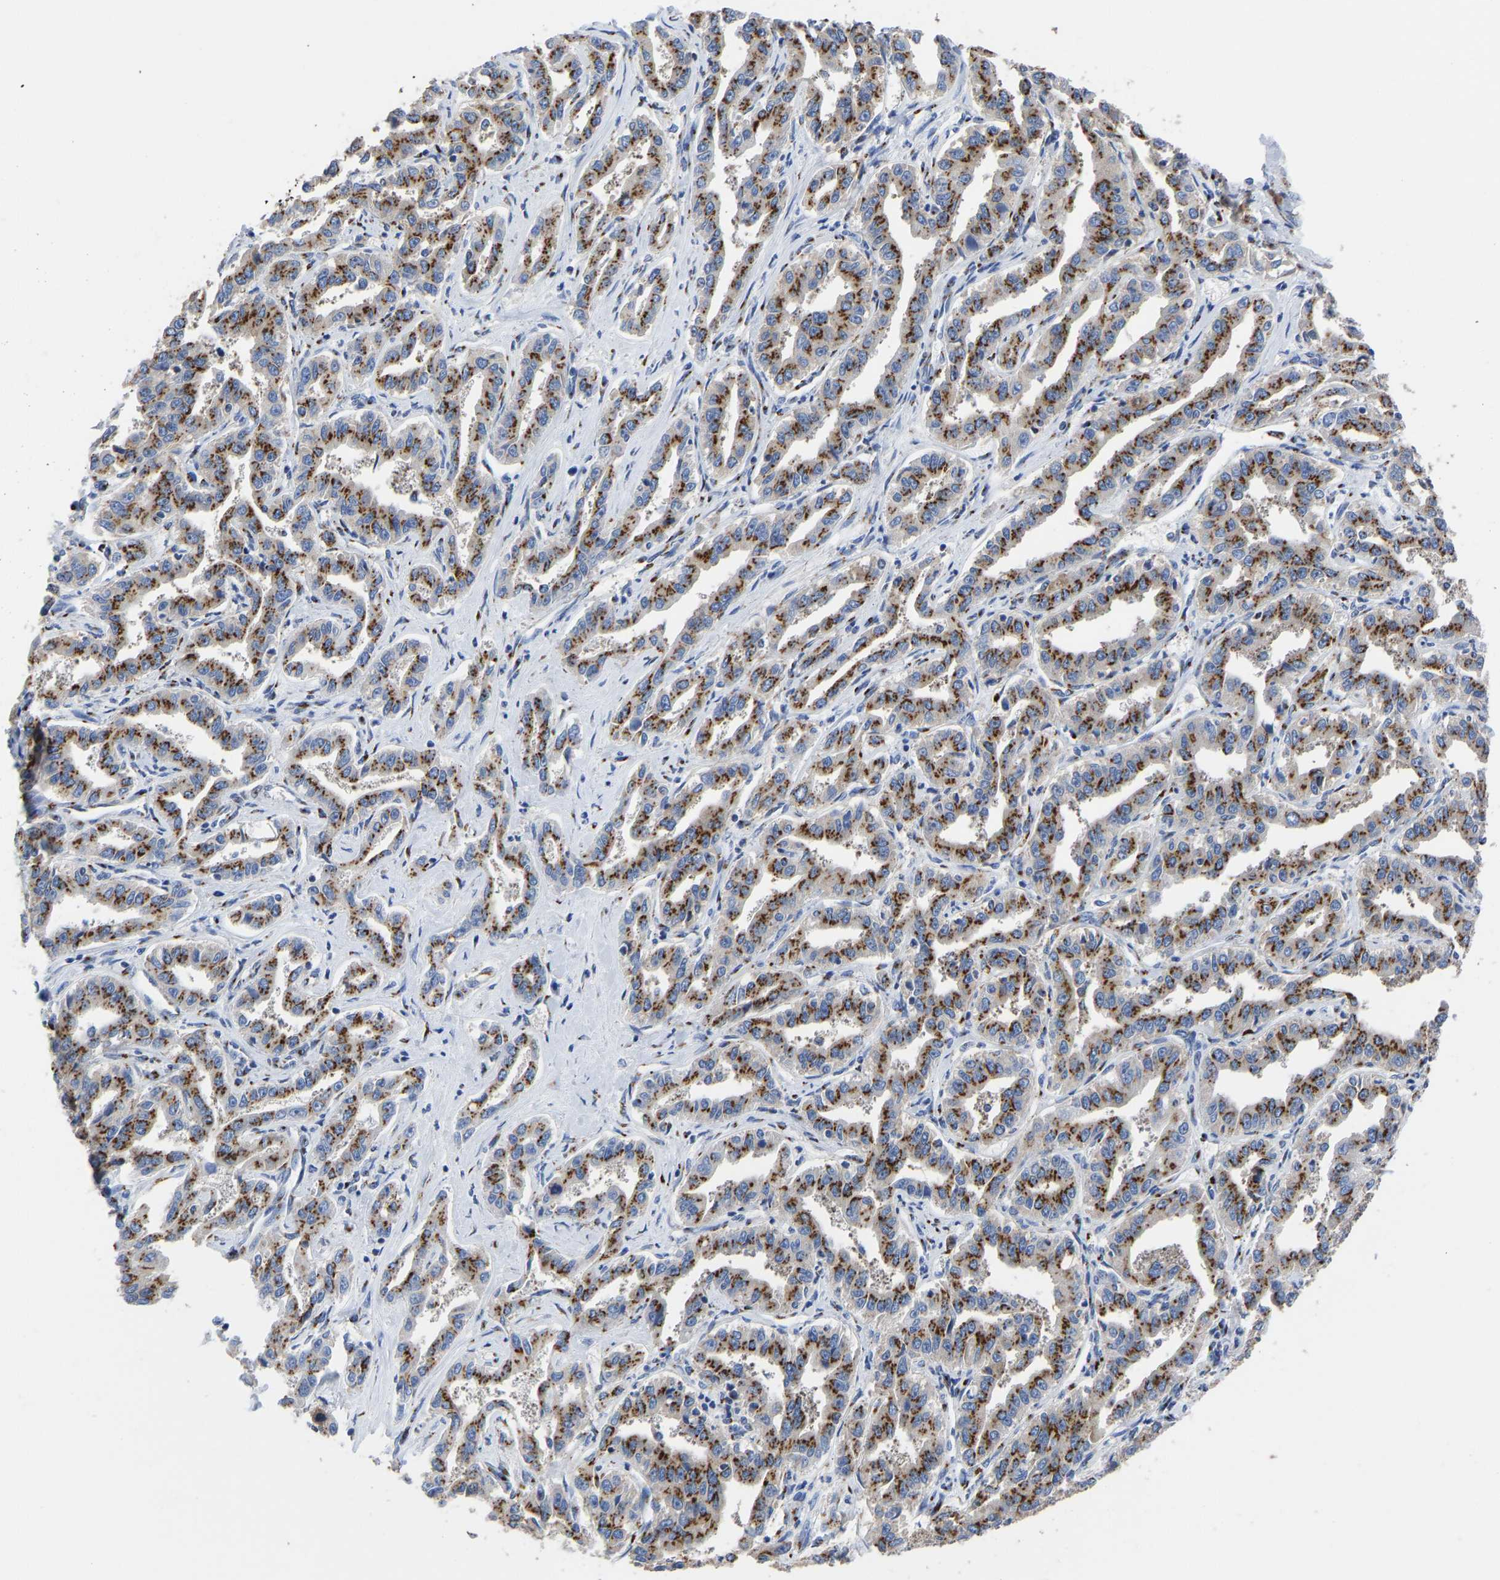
{"staining": {"intensity": "strong", "quantity": ">75%", "location": "cytoplasmic/membranous"}, "tissue": "liver cancer", "cell_type": "Tumor cells", "image_type": "cancer", "snomed": [{"axis": "morphology", "description": "Cholangiocarcinoma"}, {"axis": "topography", "description": "Liver"}], "caption": "Immunohistochemical staining of human liver cancer (cholangiocarcinoma) demonstrates high levels of strong cytoplasmic/membranous staining in about >75% of tumor cells. (DAB IHC, brown staining for protein, blue staining for nuclei).", "gene": "TMEM87A", "patient": {"sex": "male", "age": 59}}